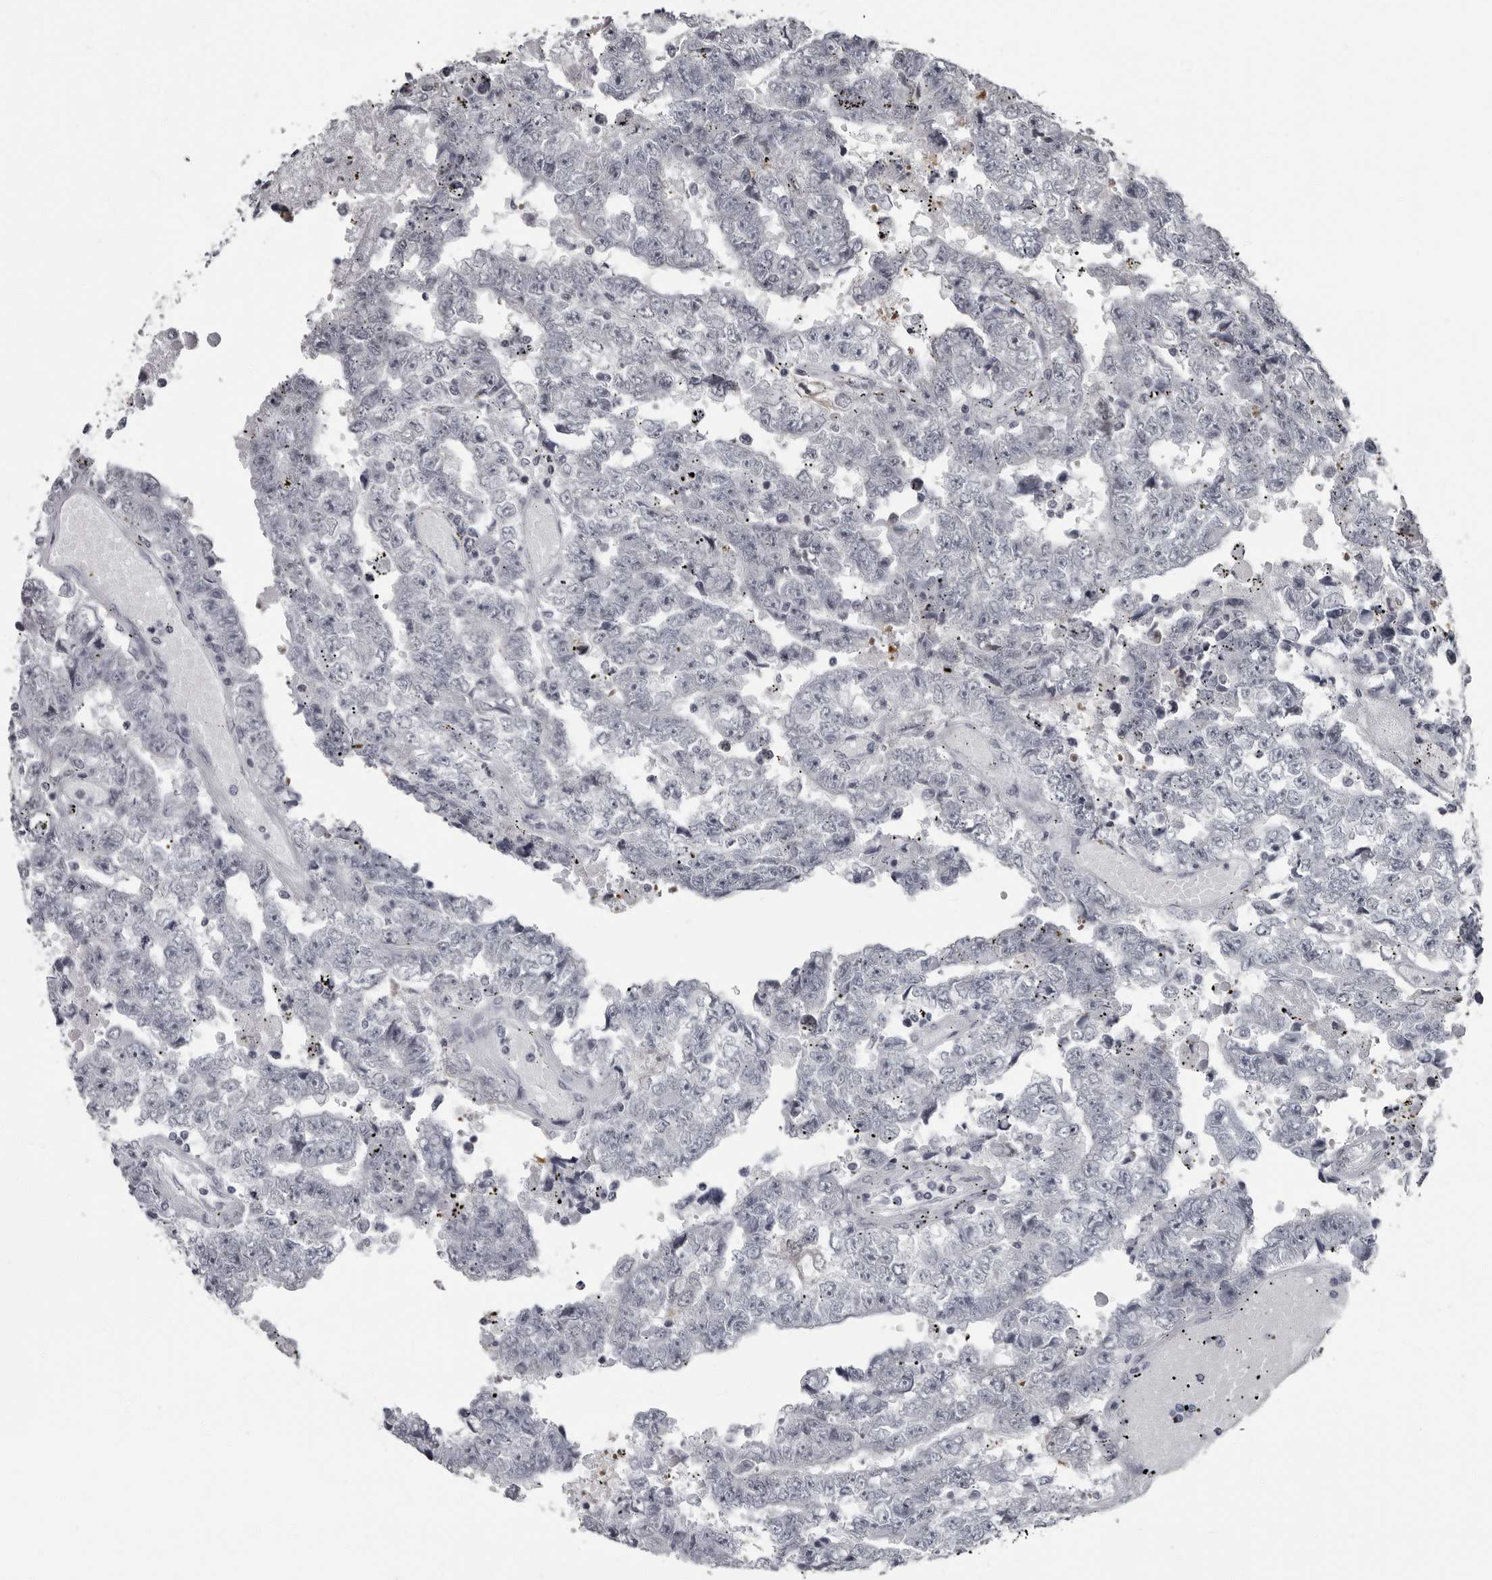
{"staining": {"intensity": "negative", "quantity": "none", "location": "none"}, "tissue": "testis cancer", "cell_type": "Tumor cells", "image_type": "cancer", "snomed": [{"axis": "morphology", "description": "Carcinoma, Embryonal, NOS"}, {"axis": "topography", "description": "Testis"}], "caption": "The immunohistochemistry (IHC) image has no significant positivity in tumor cells of embryonal carcinoma (testis) tissue.", "gene": "LZIC", "patient": {"sex": "male", "age": 25}}